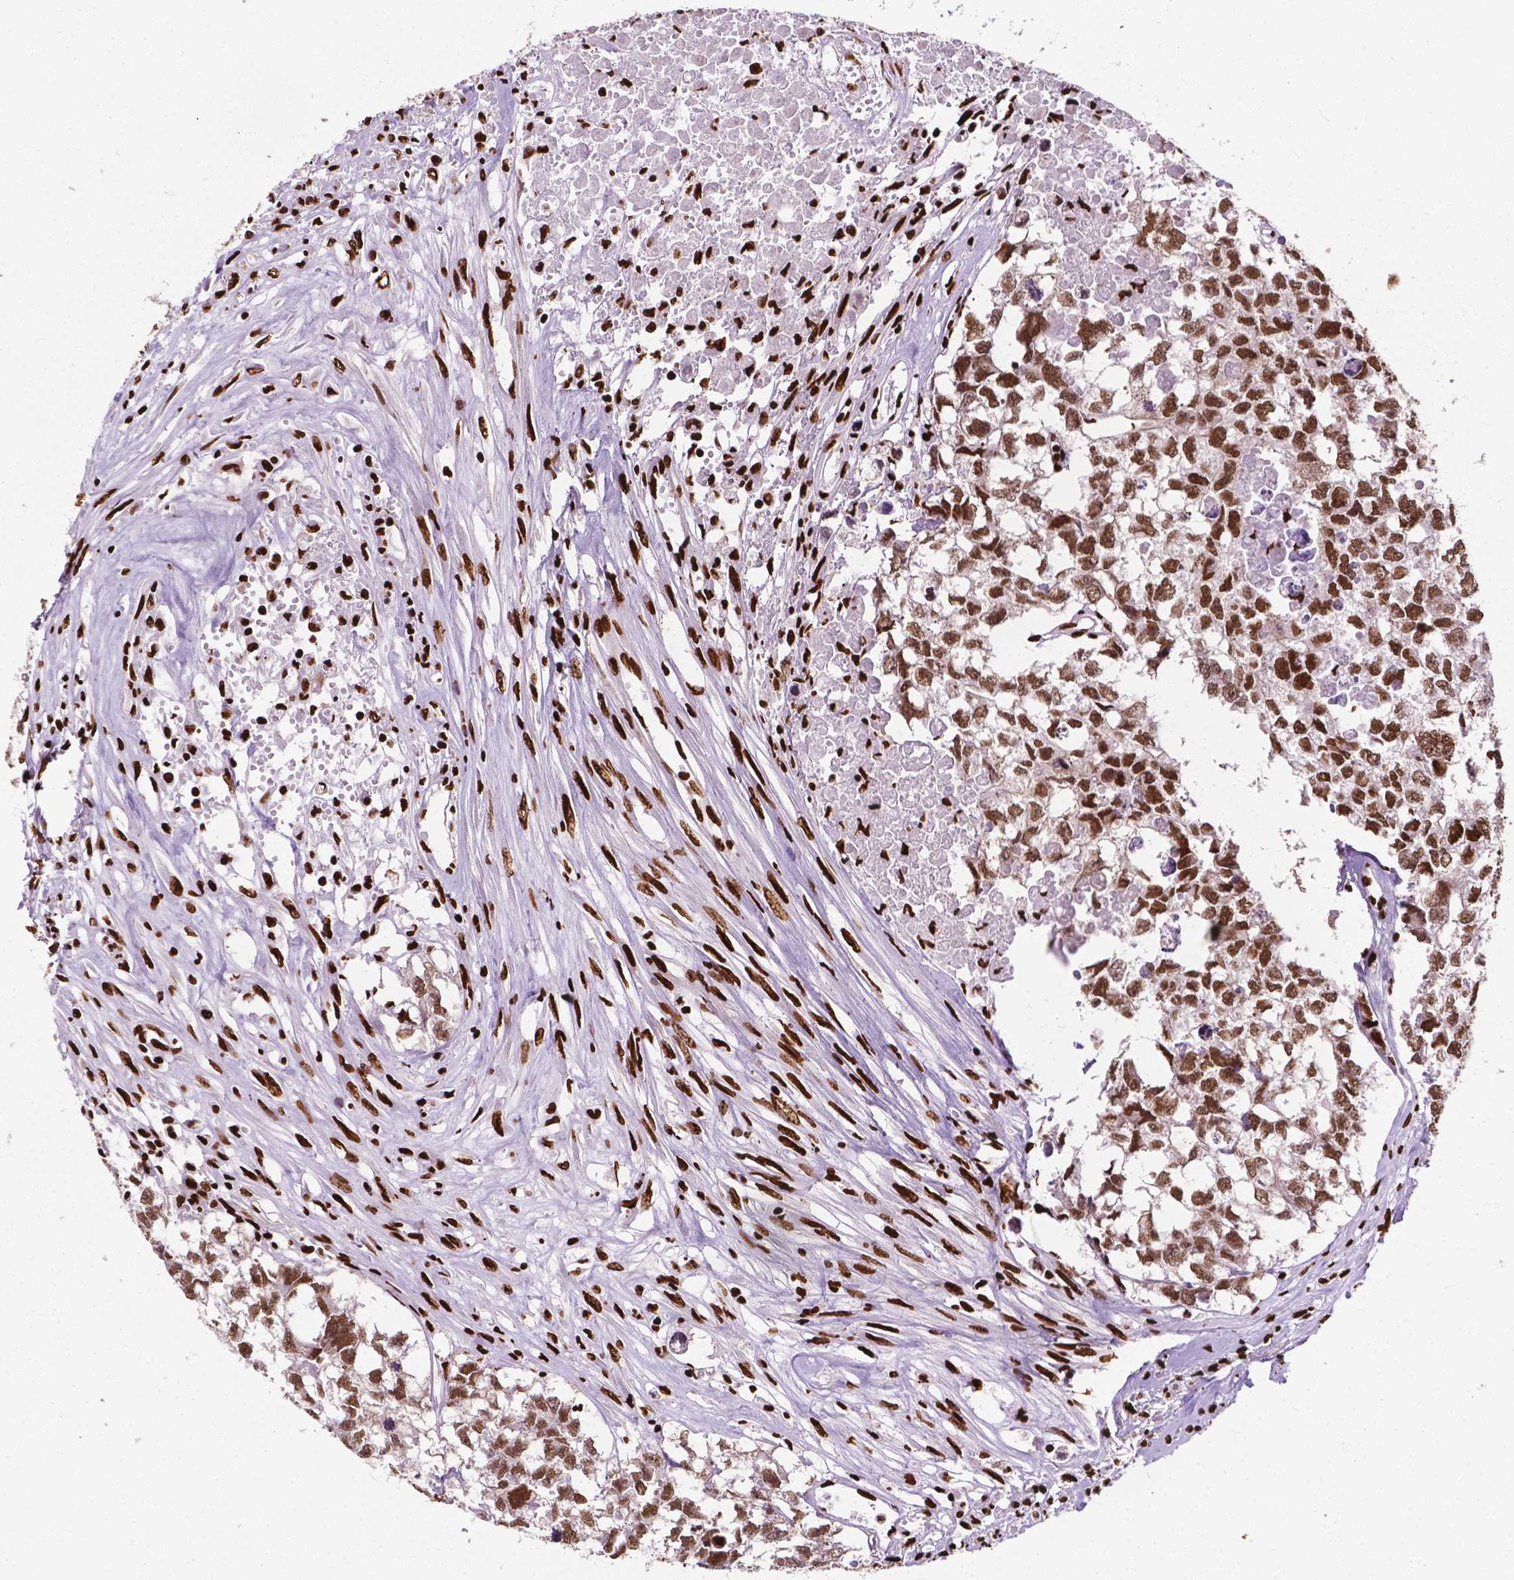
{"staining": {"intensity": "moderate", "quantity": ">75%", "location": "nuclear"}, "tissue": "testis cancer", "cell_type": "Tumor cells", "image_type": "cancer", "snomed": [{"axis": "morphology", "description": "Carcinoma, Embryonal, NOS"}, {"axis": "morphology", "description": "Teratoma, malignant, NOS"}, {"axis": "topography", "description": "Testis"}], "caption": "Tumor cells exhibit medium levels of moderate nuclear expression in approximately >75% of cells in human testis embryonal carcinoma.", "gene": "SMIM5", "patient": {"sex": "male", "age": 44}}